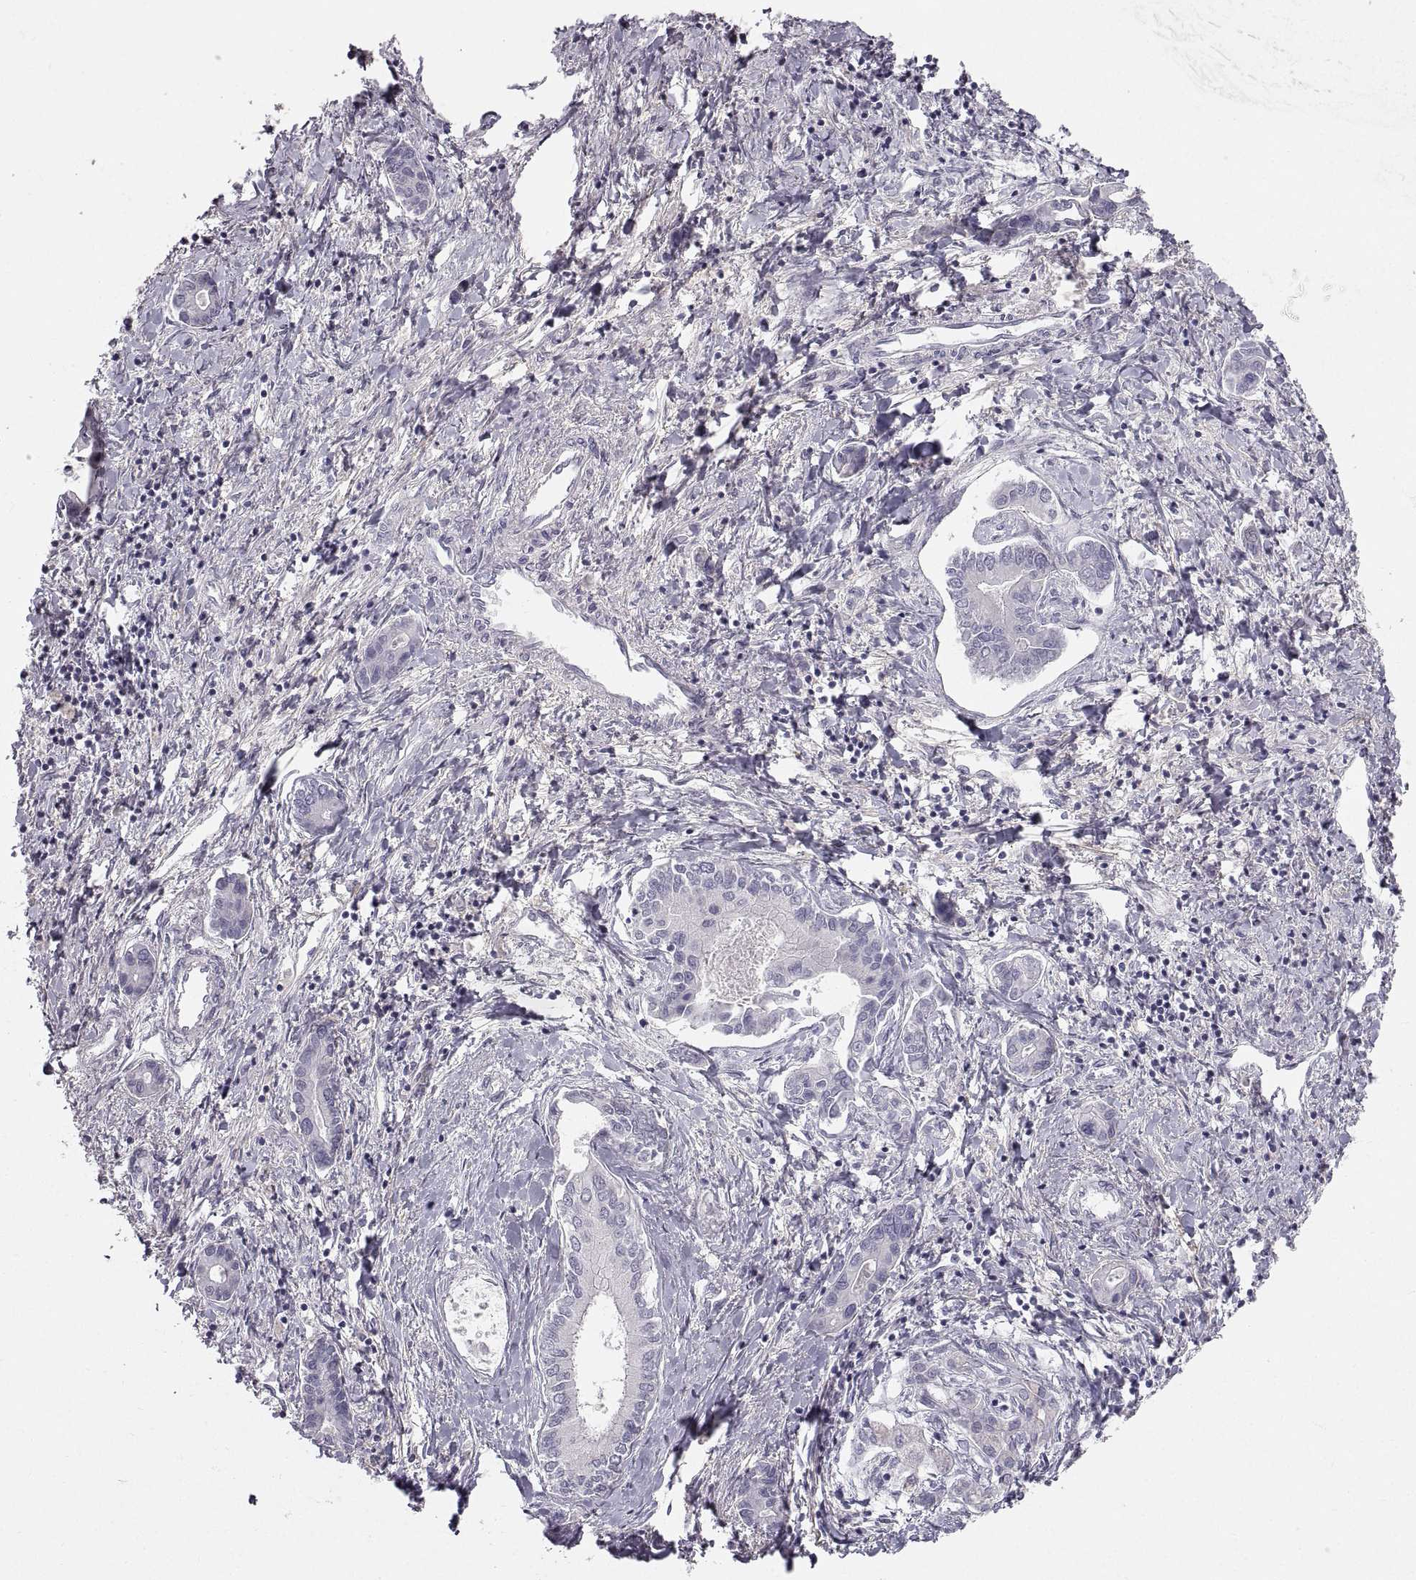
{"staining": {"intensity": "negative", "quantity": "none", "location": "none"}, "tissue": "liver cancer", "cell_type": "Tumor cells", "image_type": "cancer", "snomed": [{"axis": "morphology", "description": "Cholangiocarcinoma"}, {"axis": "topography", "description": "Liver"}], "caption": "DAB immunohistochemical staining of cholangiocarcinoma (liver) reveals no significant staining in tumor cells.", "gene": "ZNF185", "patient": {"sex": "male", "age": 66}}